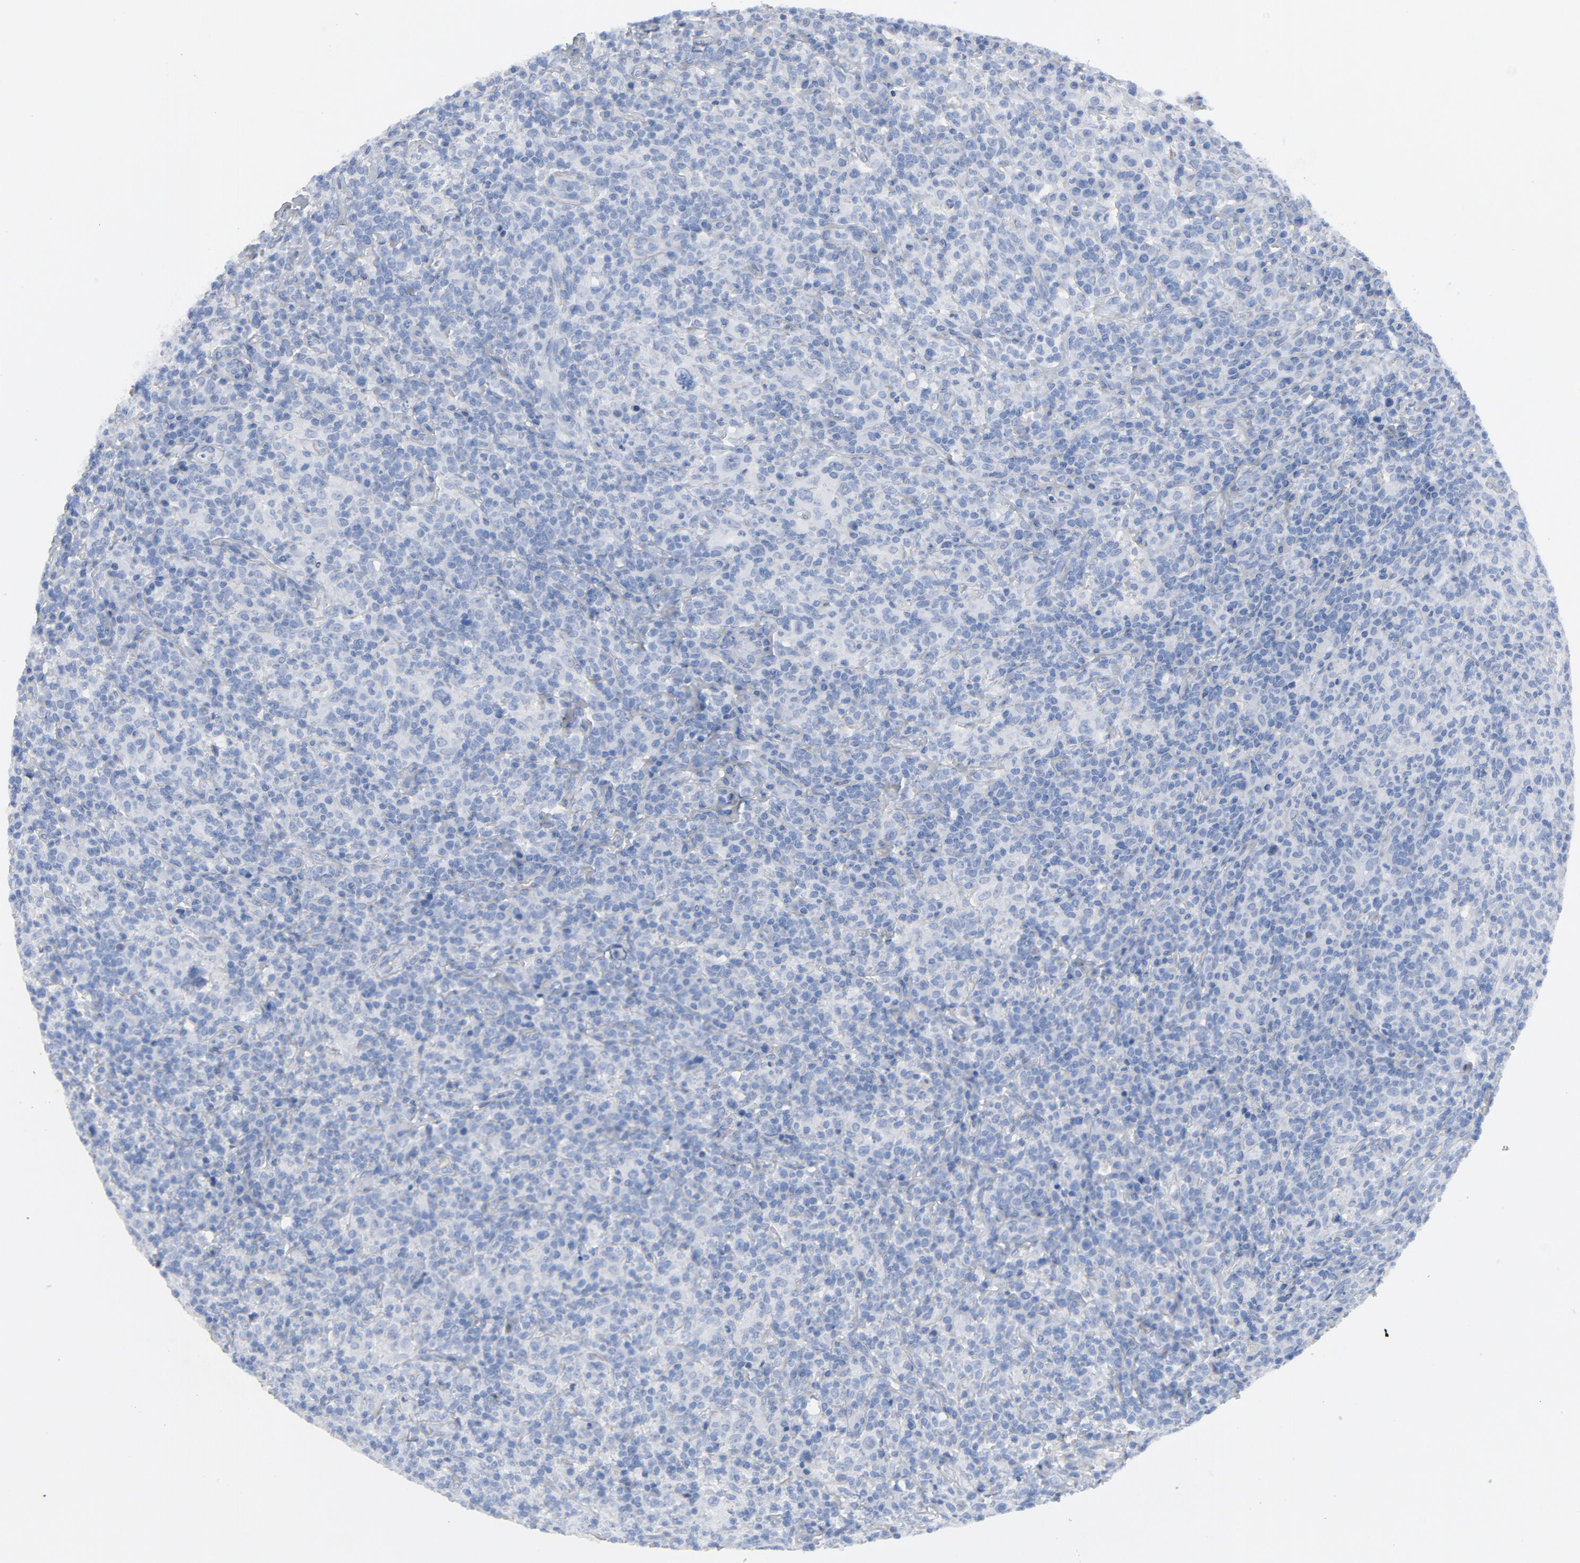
{"staining": {"intensity": "negative", "quantity": "none", "location": "none"}, "tissue": "lymphoma", "cell_type": "Tumor cells", "image_type": "cancer", "snomed": [{"axis": "morphology", "description": "Hodgkin's disease, NOS"}, {"axis": "topography", "description": "Lymph node"}], "caption": "This is an IHC micrograph of human Hodgkin's disease. There is no staining in tumor cells.", "gene": "C14orf119", "patient": {"sex": "male", "age": 65}}